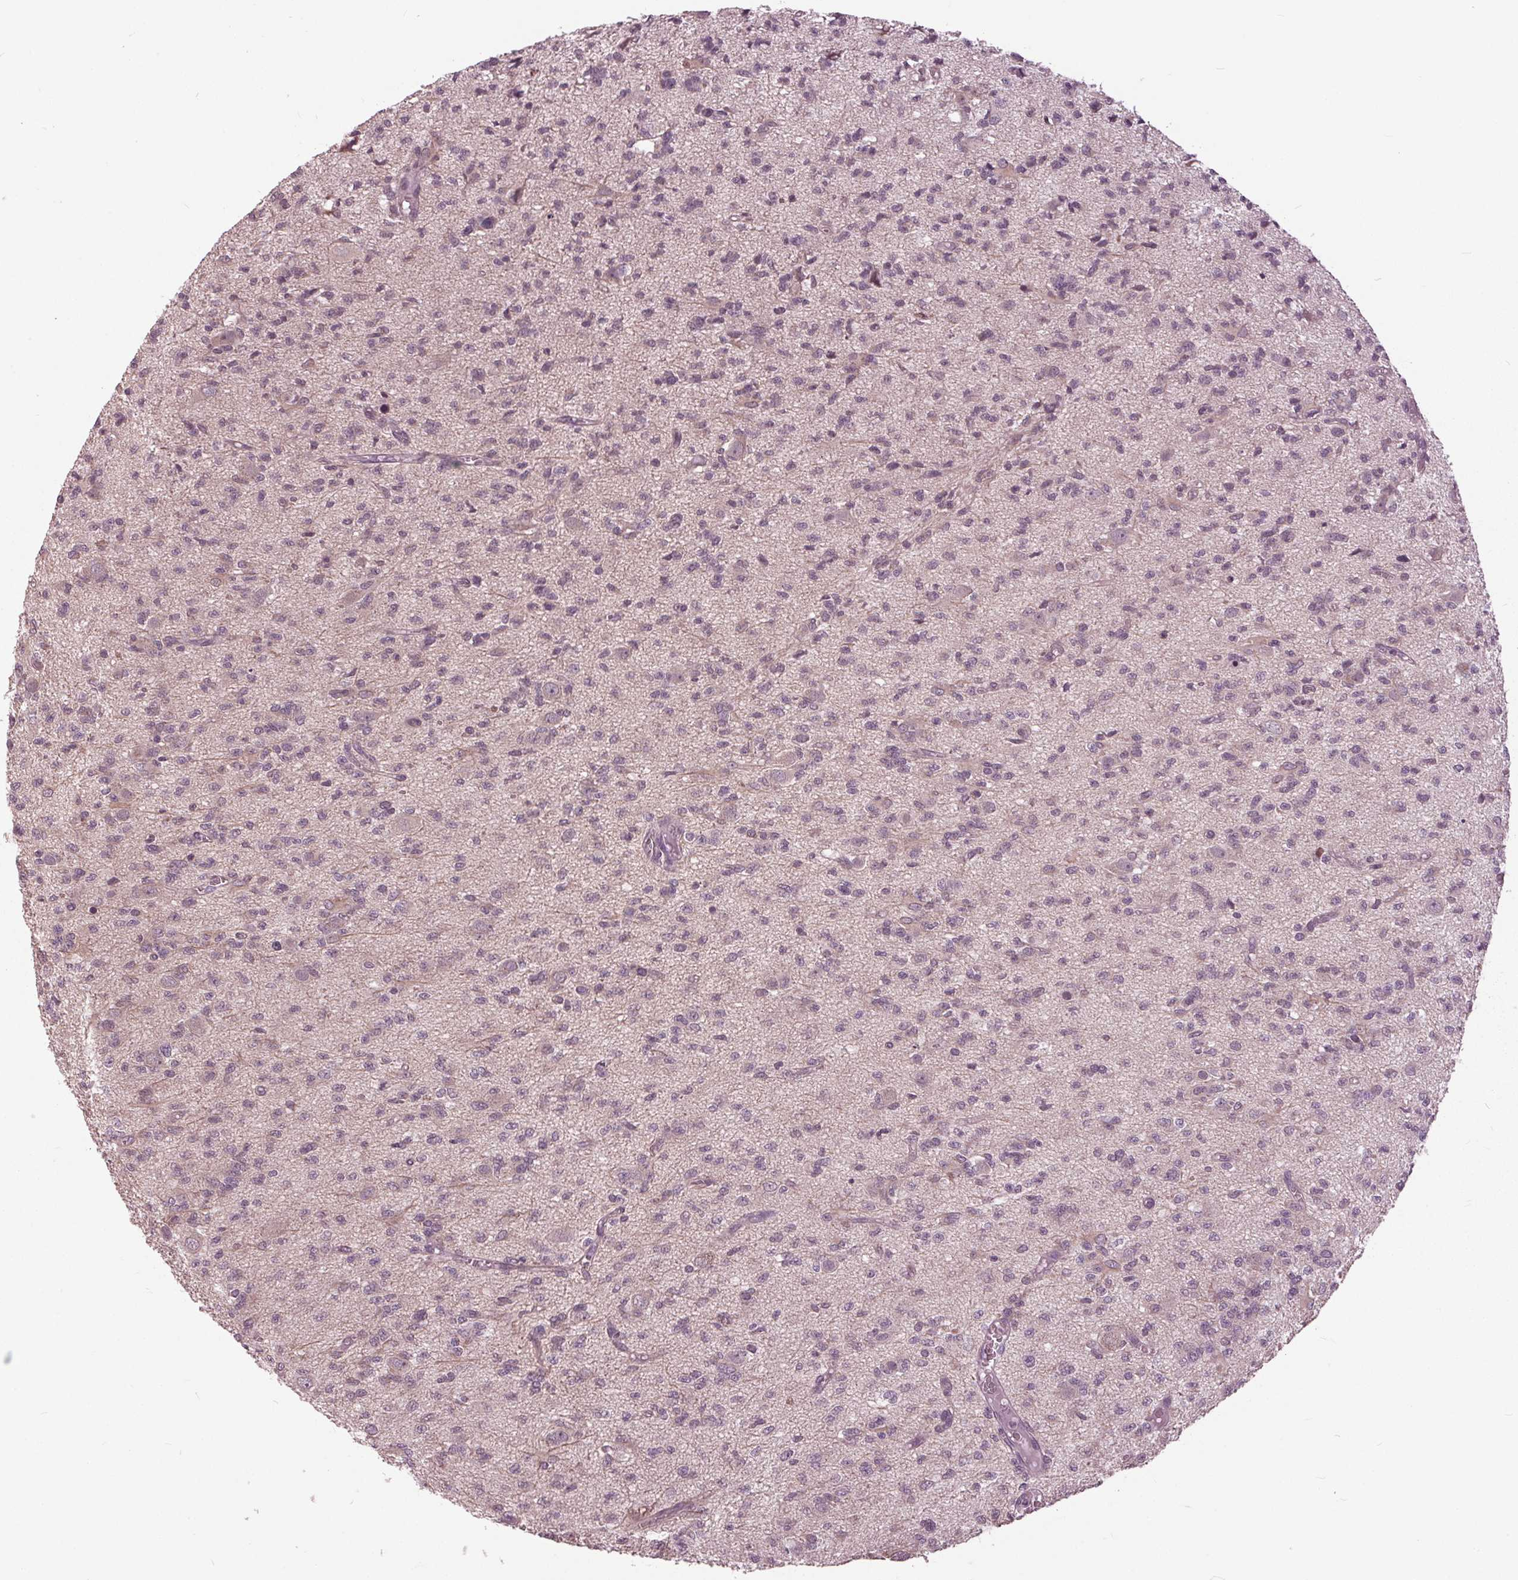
{"staining": {"intensity": "negative", "quantity": "none", "location": "none"}, "tissue": "glioma", "cell_type": "Tumor cells", "image_type": "cancer", "snomed": [{"axis": "morphology", "description": "Glioma, malignant, Low grade"}, {"axis": "topography", "description": "Brain"}], "caption": "Immunohistochemical staining of human malignant glioma (low-grade) displays no significant positivity in tumor cells. (DAB immunohistochemistry (IHC), high magnification).", "gene": "SIGLEC6", "patient": {"sex": "male", "age": 64}}